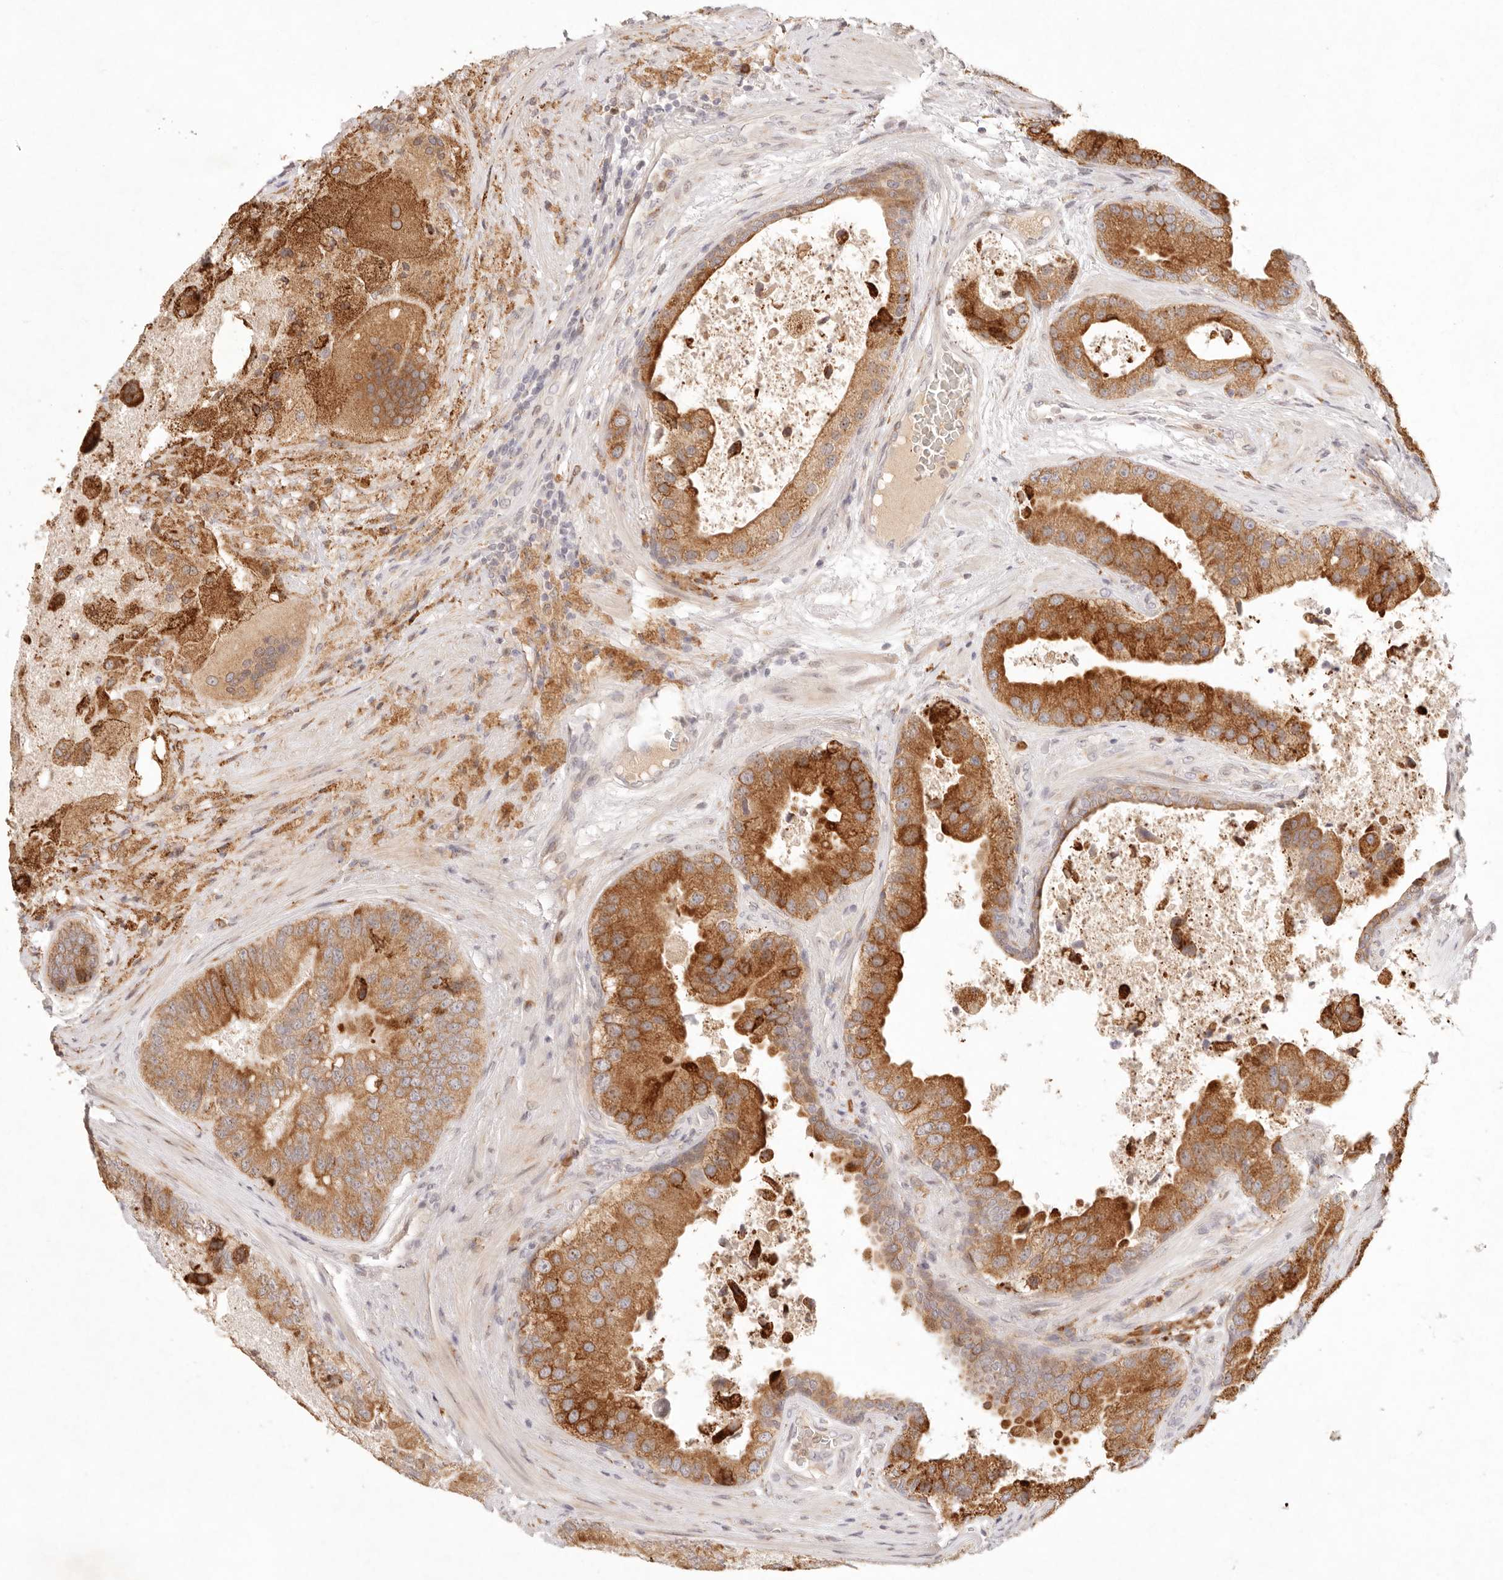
{"staining": {"intensity": "strong", "quantity": ">75%", "location": "cytoplasmic/membranous"}, "tissue": "prostate cancer", "cell_type": "Tumor cells", "image_type": "cancer", "snomed": [{"axis": "morphology", "description": "Adenocarcinoma, High grade"}, {"axis": "topography", "description": "Prostate"}], "caption": "Immunohistochemical staining of prostate cancer shows strong cytoplasmic/membranous protein expression in about >75% of tumor cells.", "gene": "C1orf127", "patient": {"sex": "male", "age": 70}}